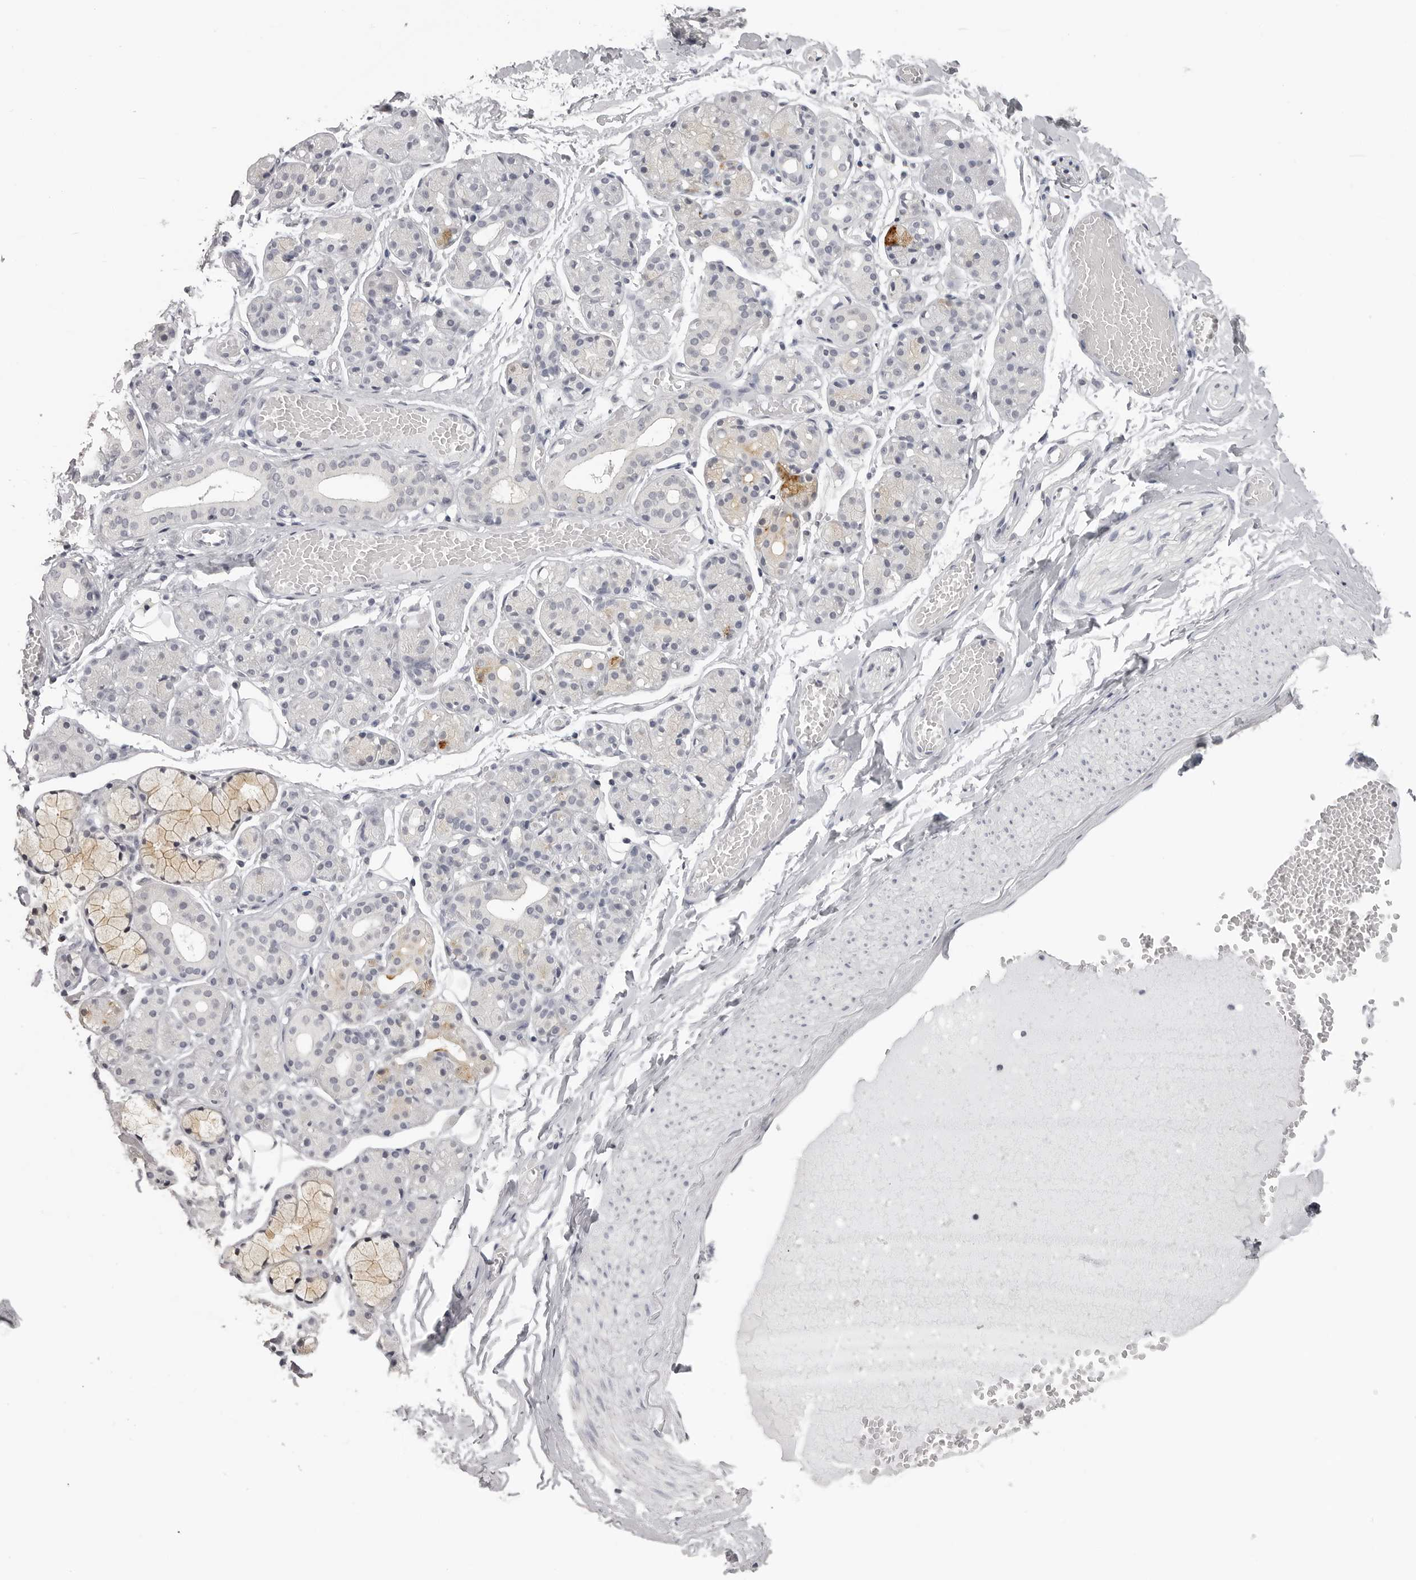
{"staining": {"intensity": "moderate", "quantity": "<25%", "location": "cytoplasmic/membranous"}, "tissue": "salivary gland", "cell_type": "Glandular cells", "image_type": "normal", "snomed": [{"axis": "morphology", "description": "Normal tissue, NOS"}, {"axis": "topography", "description": "Salivary gland"}], "caption": "The photomicrograph reveals staining of unremarkable salivary gland, revealing moderate cytoplasmic/membranous protein positivity (brown color) within glandular cells.", "gene": "GPN2", "patient": {"sex": "male", "age": 63}}